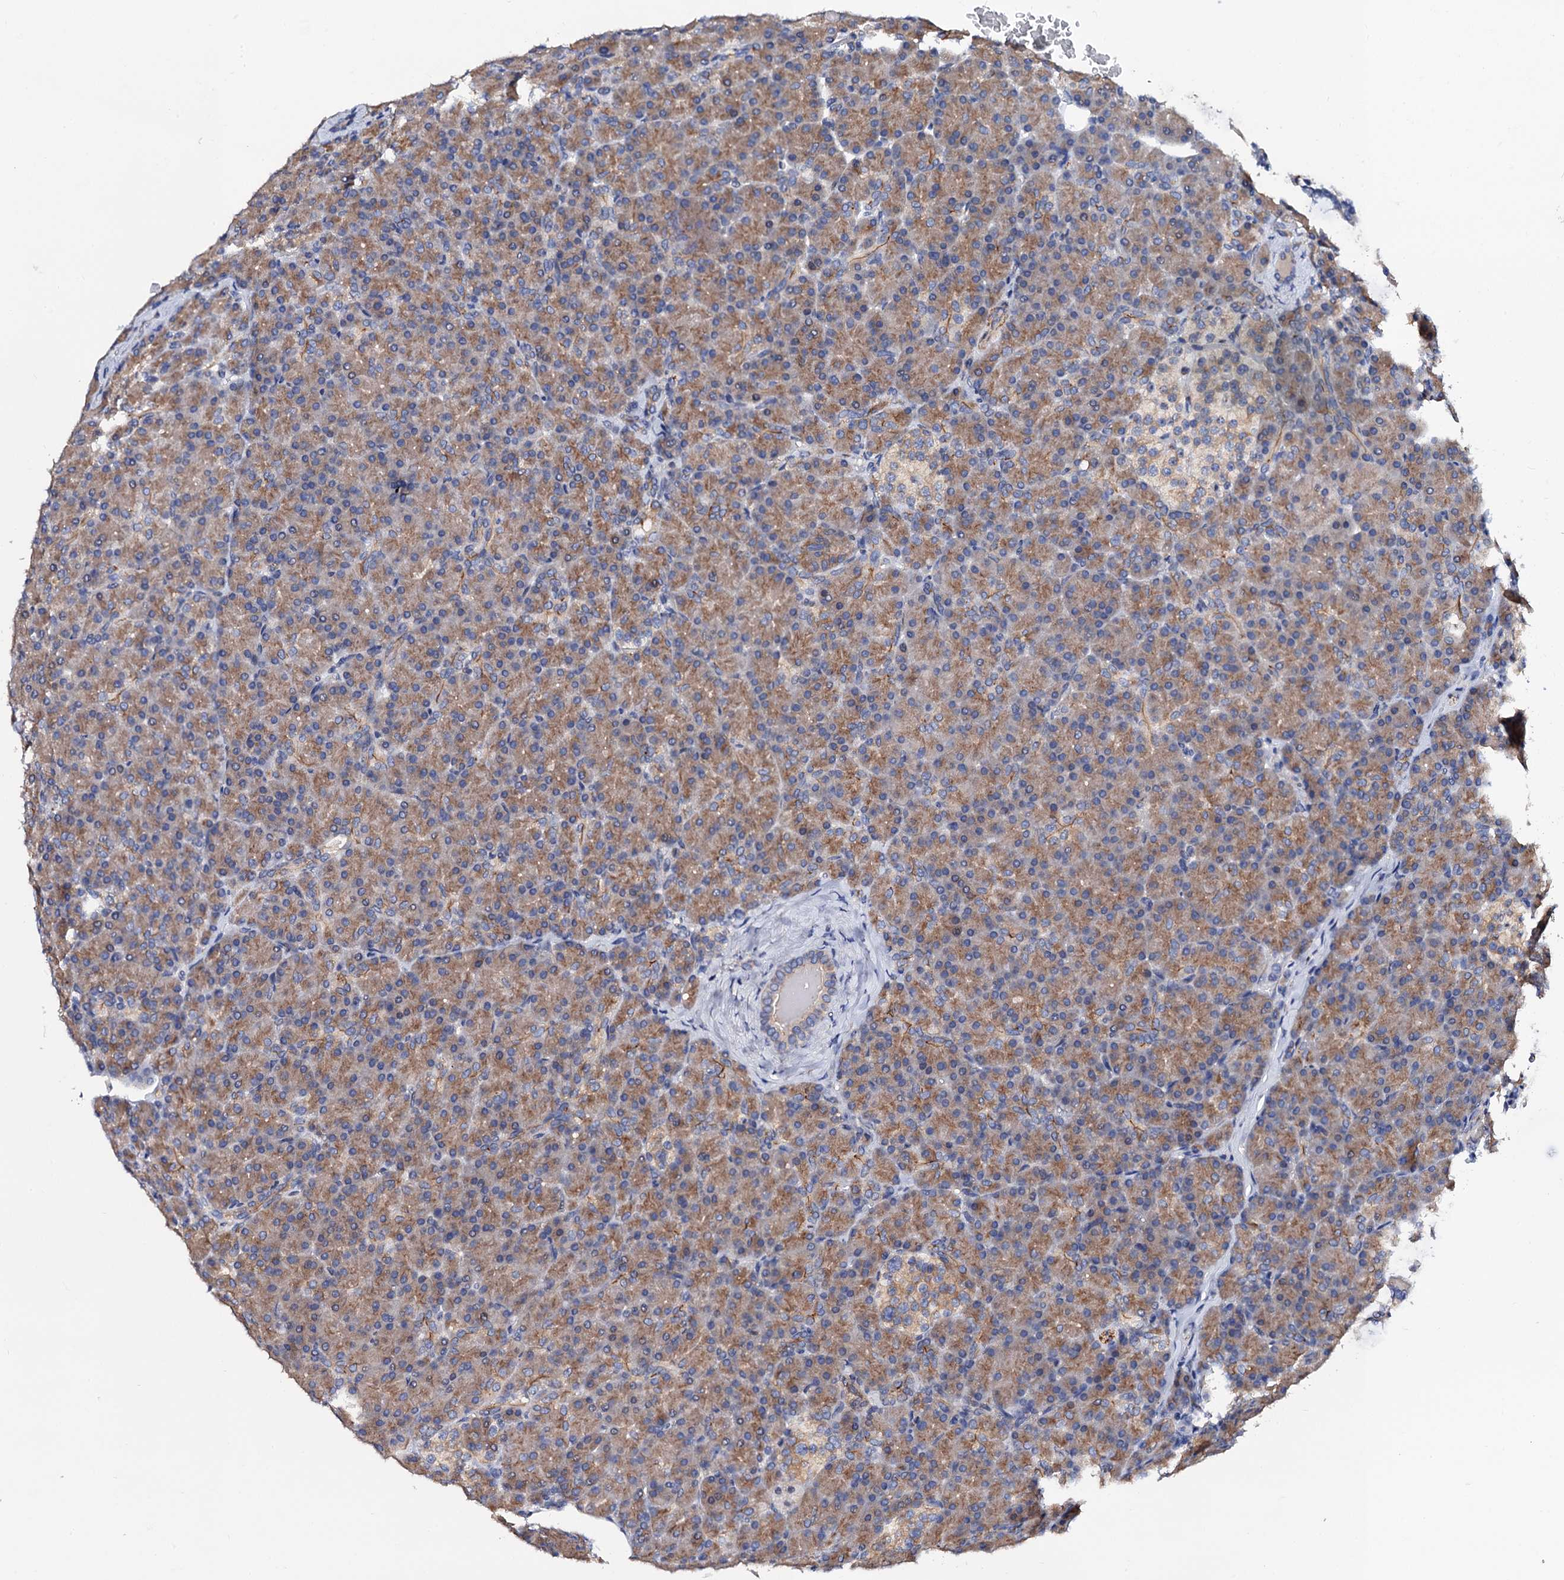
{"staining": {"intensity": "moderate", "quantity": ">75%", "location": "cytoplasmic/membranous"}, "tissue": "pancreas", "cell_type": "Exocrine glandular cells", "image_type": "normal", "snomed": [{"axis": "morphology", "description": "Normal tissue, NOS"}, {"axis": "topography", "description": "Pancreas"}], "caption": "Immunohistochemical staining of benign pancreas demonstrates >75% levels of moderate cytoplasmic/membranous protein positivity in approximately >75% of exocrine glandular cells.", "gene": "ZDHHC18", "patient": {"sex": "female", "age": 43}}